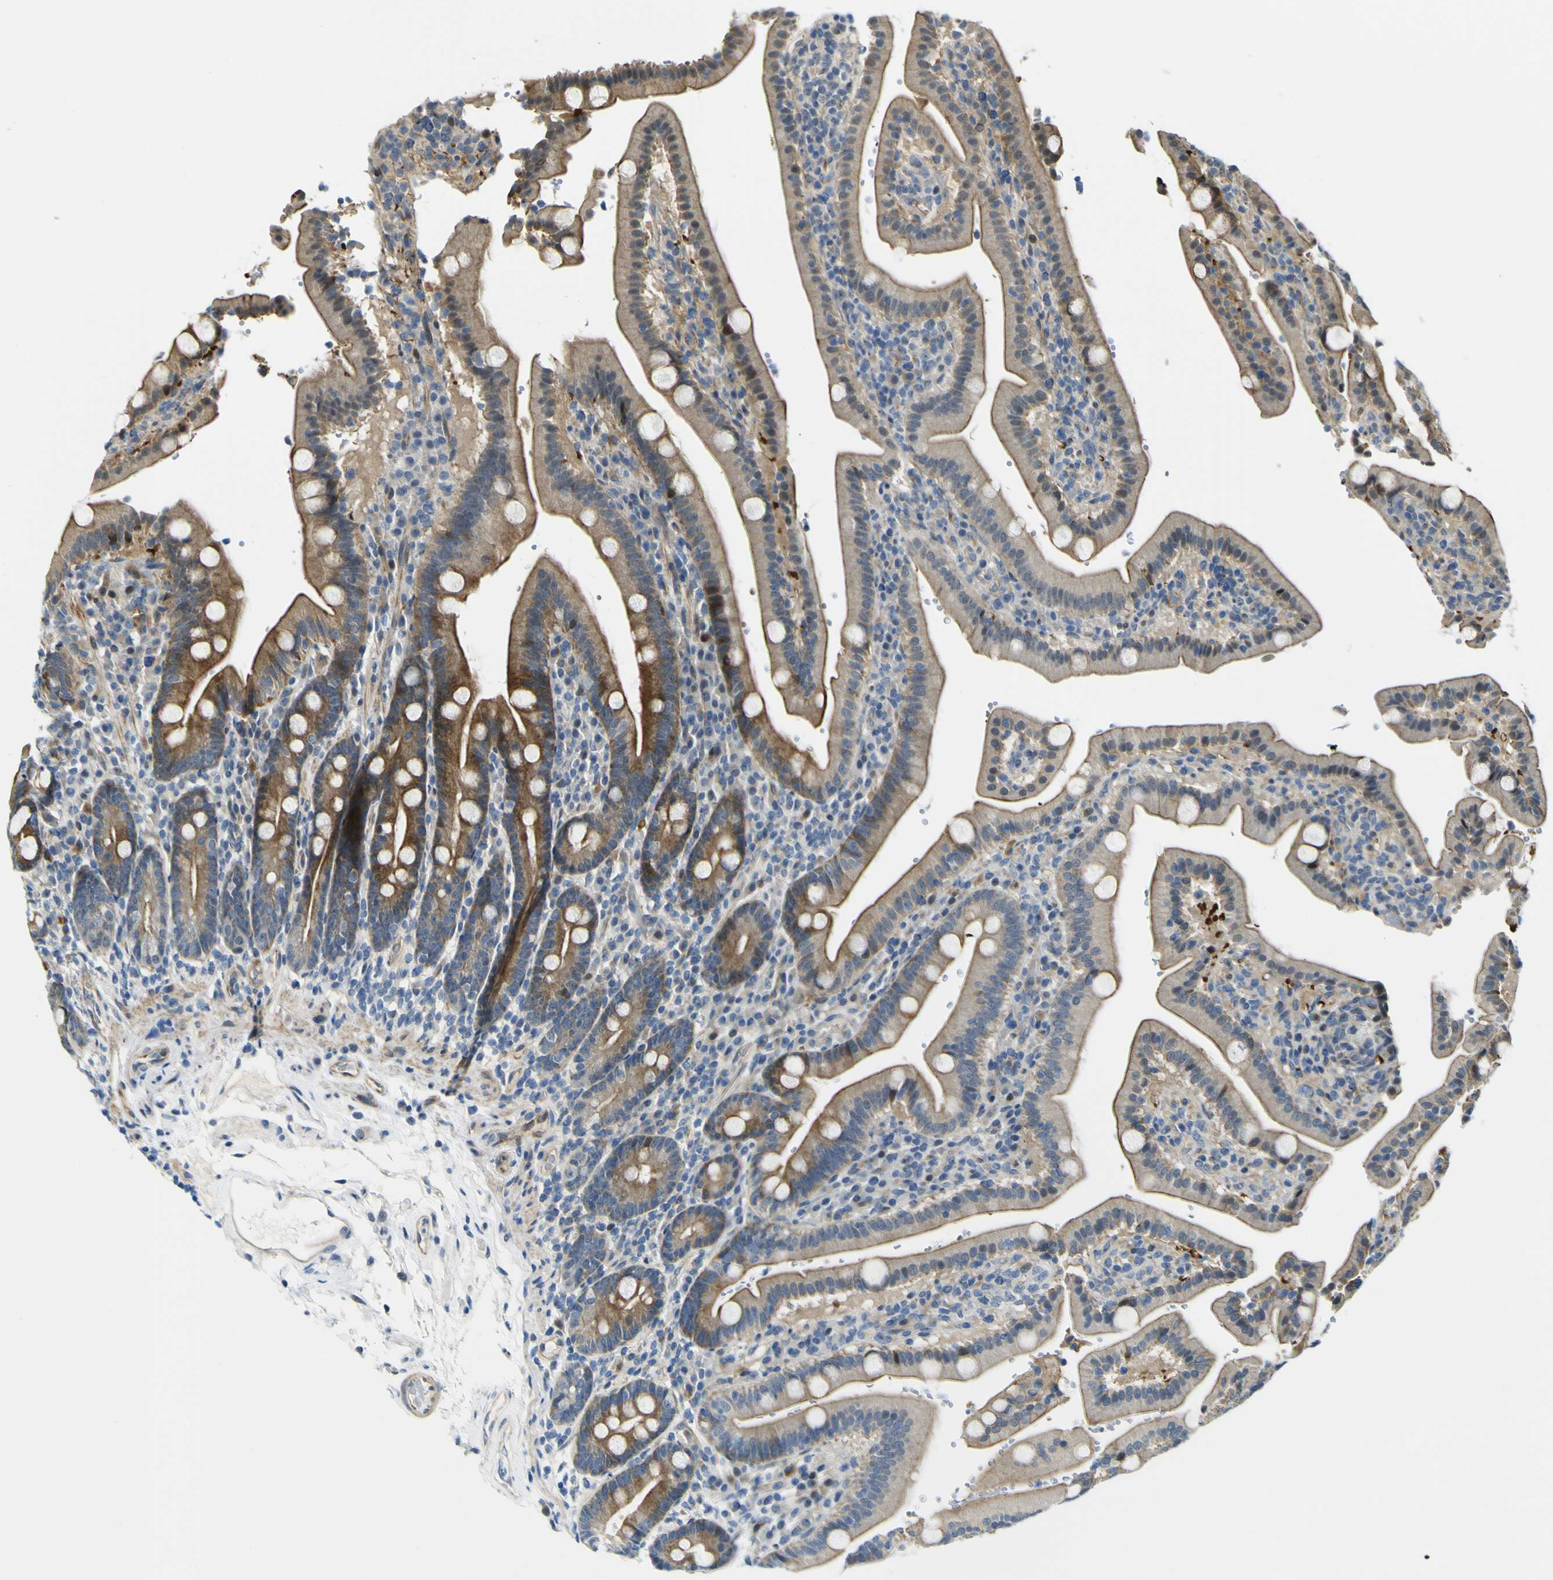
{"staining": {"intensity": "strong", "quantity": "25%-75%", "location": "cytoplasmic/membranous"}, "tissue": "duodenum", "cell_type": "Glandular cells", "image_type": "normal", "snomed": [{"axis": "morphology", "description": "Normal tissue, NOS"}, {"axis": "topography", "description": "Small intestine, NOS"}], "caption": "An IHC histopathology image of normal tissue is shown. Protein staining in brown highlights strong cytoplasmic/membranous positivity in duodenum within glandular cells. (DAB (3,3'-diaminobenzidine) IHC, brown staining for protein, blue staining for nuclei).", "gene": "KDM7A", "patient": {"sex": "female", "age": 71}}